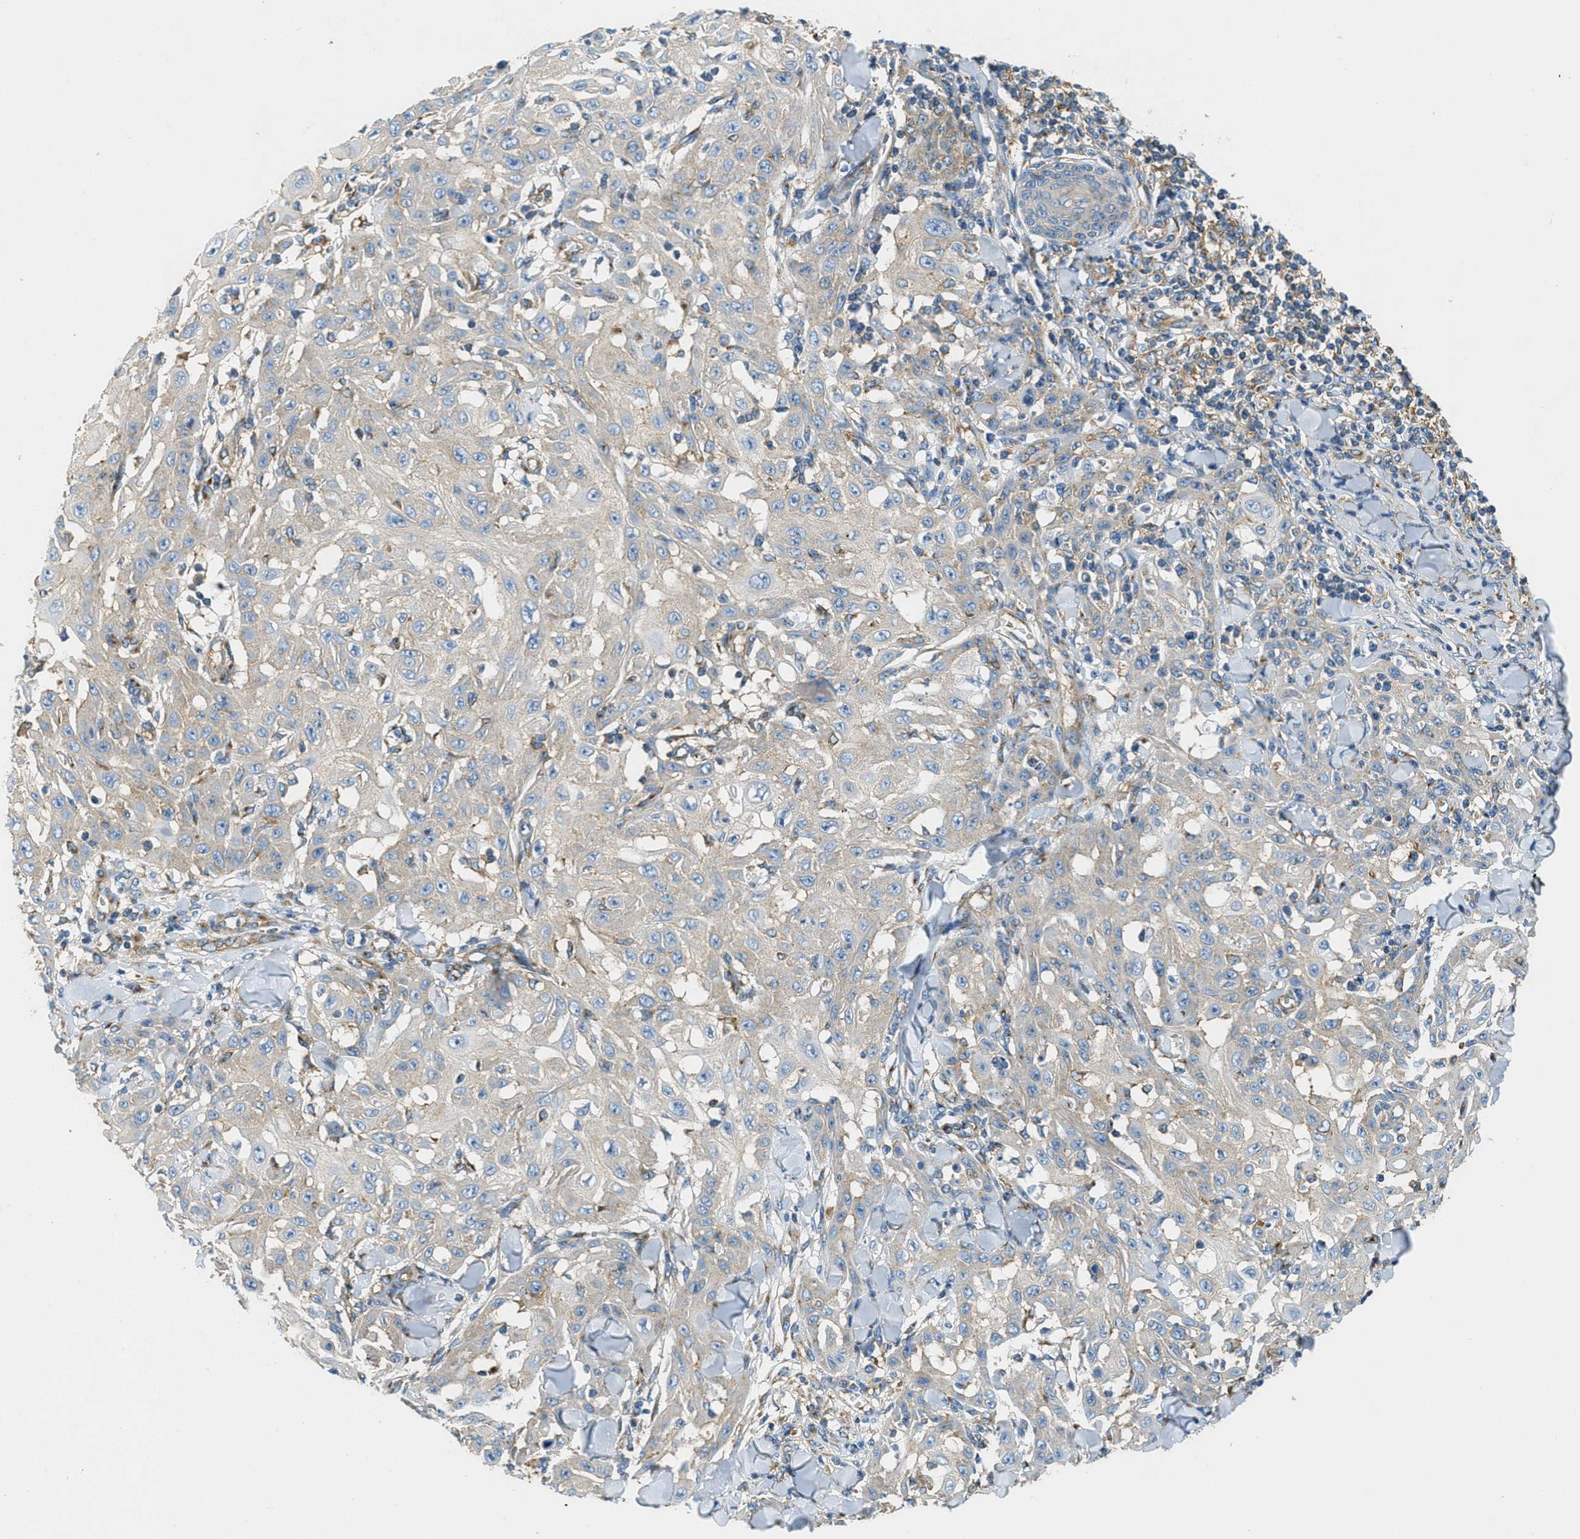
{"staining": {"intensity": "weak", "quantity": "25%-75%", "location": "cytoplasmic/membranous"}, "tissue": "skin cancer", "cell_type": "Tumor cells", "image_type": "cancer", "snomed": [{"axis": "morphology", "description": "Squamous cell carcinoma, NOS"}, {"axis": "topography", "description": "Skin"}], "caption": "High-power microscopy captured an IHC image of skin squamous cell carcinoma, revealing weak cytoplasmic/membranous staining in about 25%-75% of tumor cells.", "gene": "AP2B1", "patient": {"sex": "male", "age": 24}}